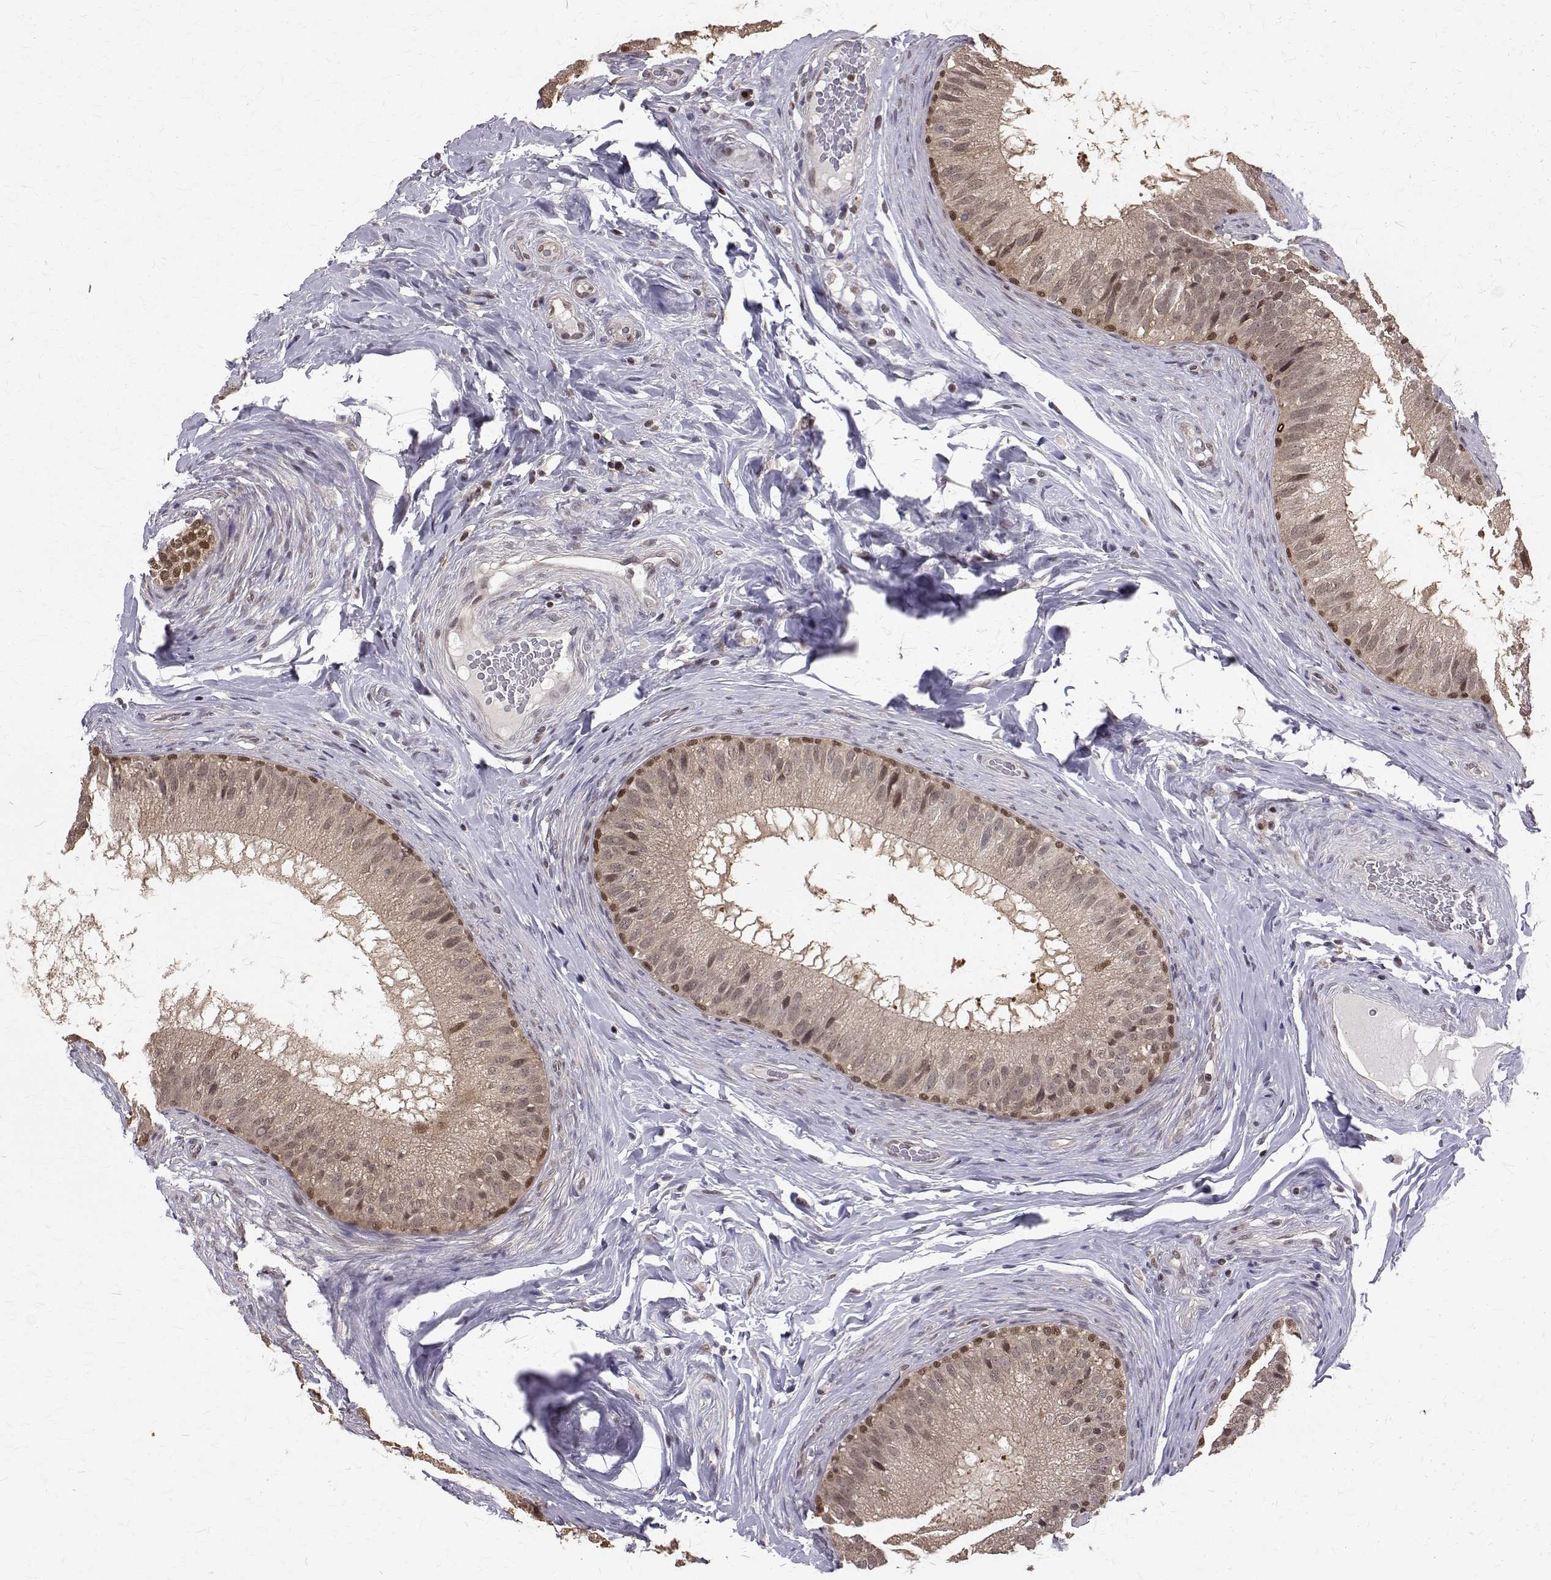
{"staining": {"intensity": "moderate", "quantity": ">75%", "location": "cytoplasmic/membranous,nuclear"}, "tissue": "epididymis", "cell_type": "Glandular cells", "image_type": "normal", "snomed": [{"axis": "morphology", "description": "Normal tissue, NOS"}, {"axis": "topography", "description": "Epididymis"}], "caption": "Brown immunohistochemical staining in unremarkable epididymis reveals moderate cytoplasmic/membranous,nuclear positivity in approximately >75% of glandular cells. The staining is performed using DAB (3,3'-diaminobenzidine) brown chromogen to label protein expression. The nuclei are counter-stained blue using hematoxylin.", "gene": "NIF3L1", "patient": {"sex": "male", "age": 34}}